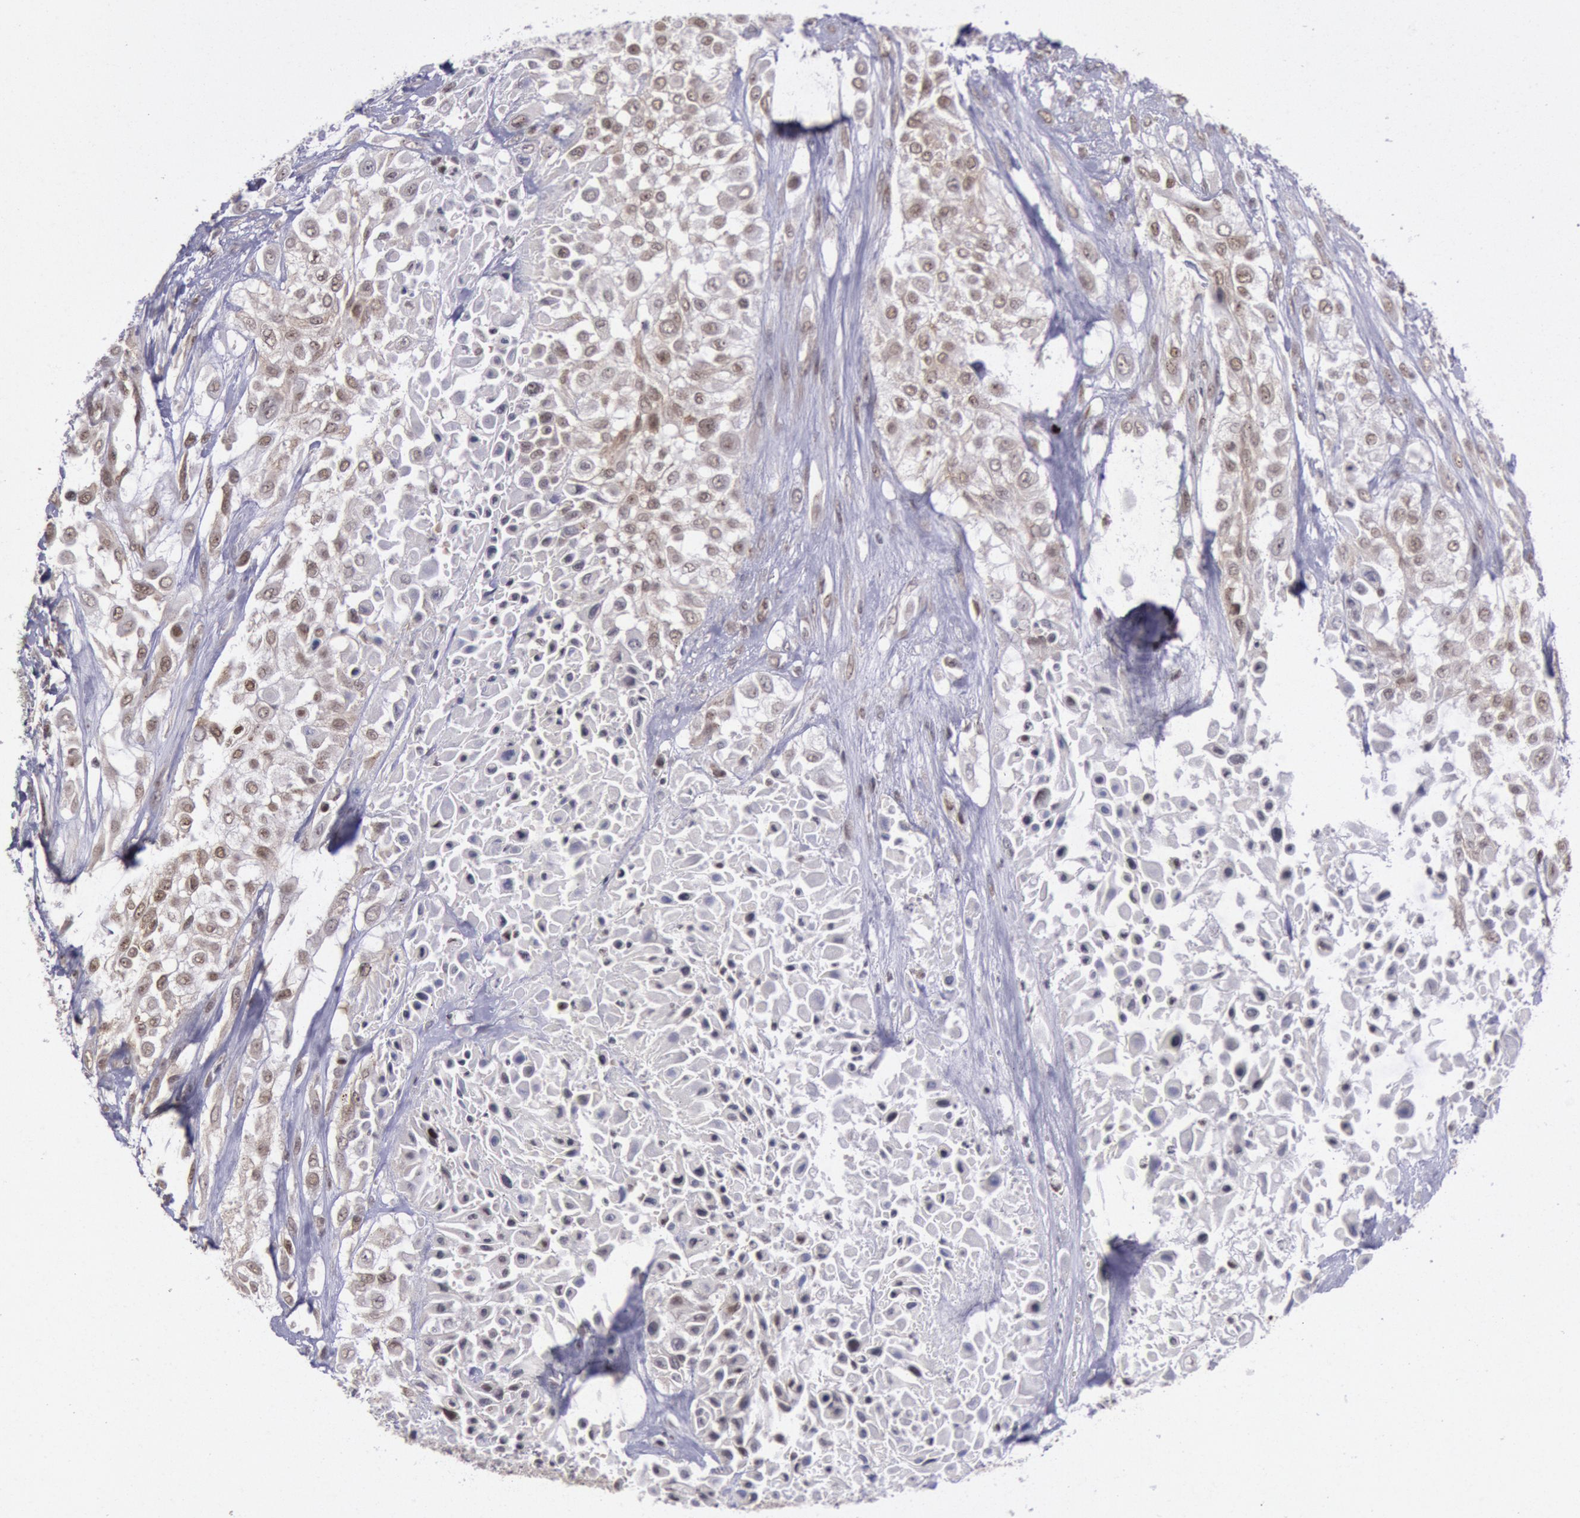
{"staining": {"intensity": "moderate", "quantity": ">75%", "location": "nuclear"}, "tissue": "urothelial cancer", "cell_type": "Tumor cells", "image_type": "cancer", "snomed": [{"axis": "morphology", "description": "Urothelial carcinoma, High grade"}, {"axis": "topography", "description": "Urinary bladder"}], "caption": "About >75% of tumor cells in human high-grade urothelial carcinoma demonstrate moderate nuclear protein expression as visualized by brown immunohistochemical staining.", "gene": "NKAP", "patient": {"sex": "male", "age": 57}}